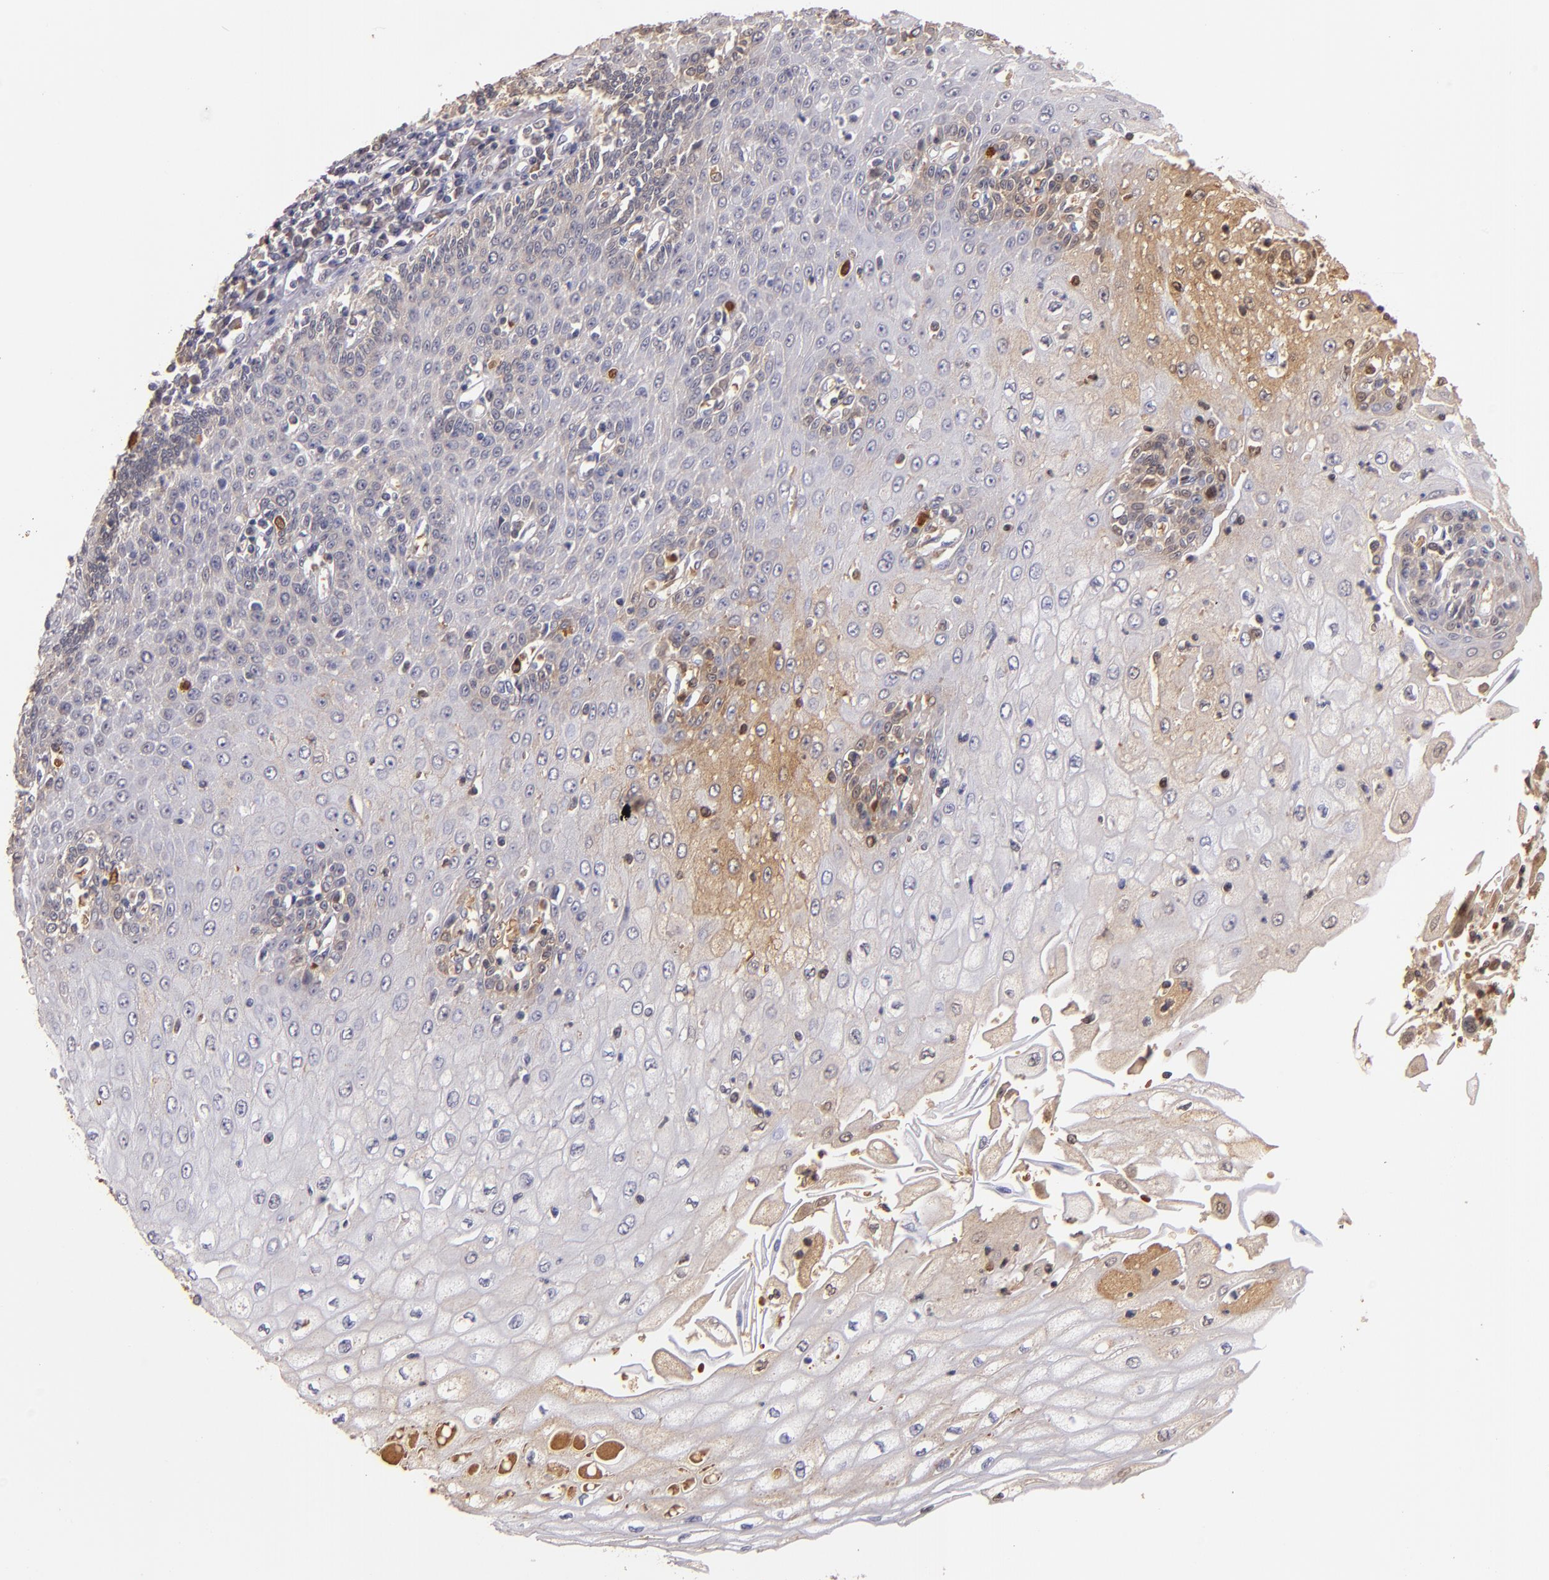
{"staining": {"intensity": "negative", "quantity": "none", "location": "none"}, "tissue": "esophagus", "cell_type": "Squamous epithelial cells", "image_type": "normal", "snomed": [{"axis": "morphology", "description": "Normal tissue, NOS"}, {"axis": "topography", "description": "Esophagus"}], "caption": "The immunohistochemistry image has no significant positivity in squamous epithelial cells of esophagus. The staining is performed using DAB (3,3'-diaminobenzidine) brown chromogen with nuclei counter-stained in using hematoxylin.", "gene": "SERPINC1", "patient": {"sex": "male", "age": 65}}